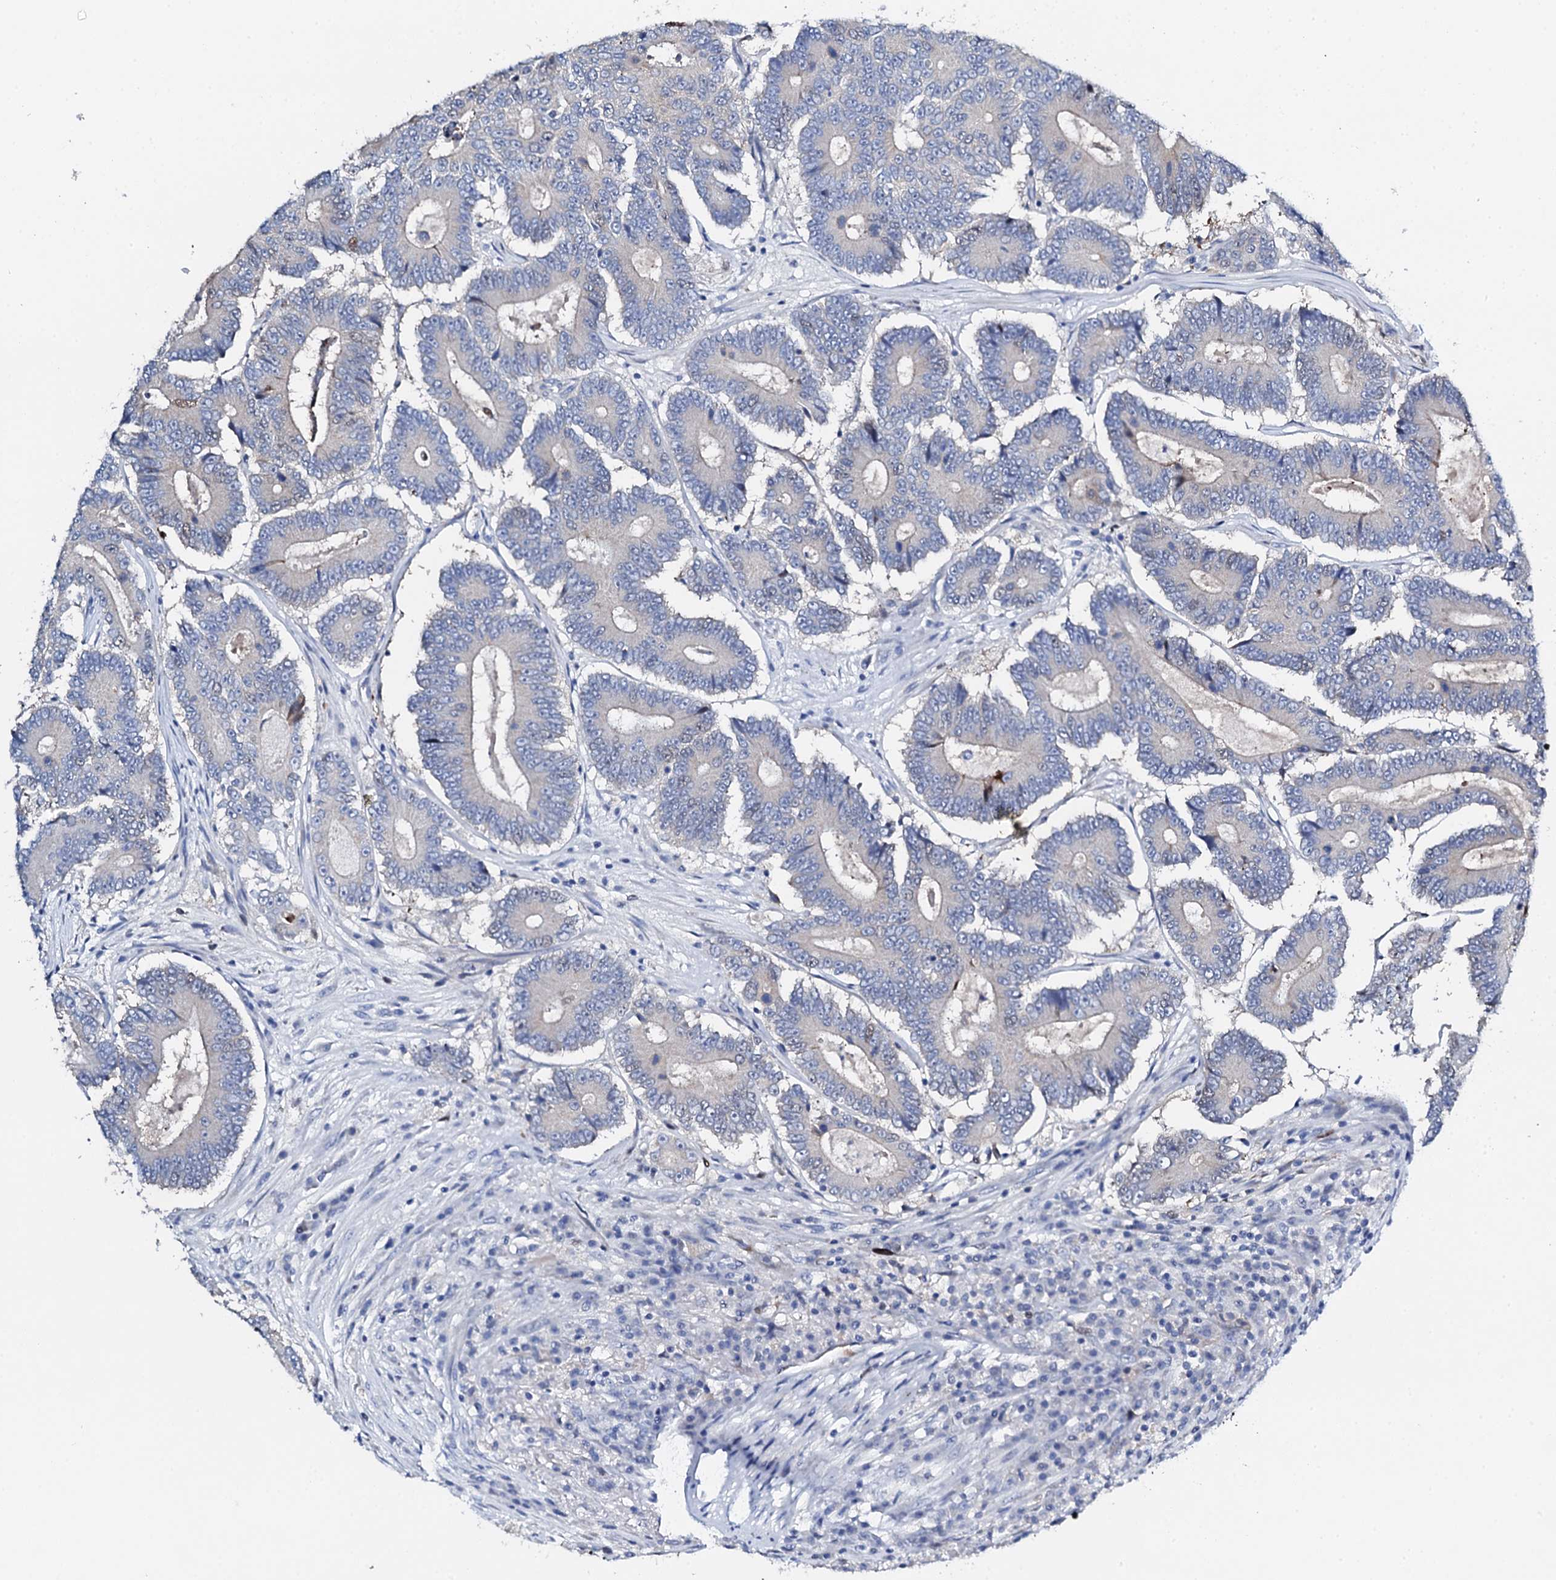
{"staining": {"intensity": "negative", "quantity": "none", "location": "none"}, "tissue": "colorectal cancer", "cell_type": "Tumor cells", "image_type": "cancer", "snomed": [{"axis": "morphology", "description": "Adenocarcinoma, NOS"}, {"axis": "topography", "description": "Colon"}], "caption": "Image shows no protein staining in tumor cells of colorectal adenocarcinoma tissue.", "gene": "NUDT13", "patient": {"sex": "male", "age": 83}}